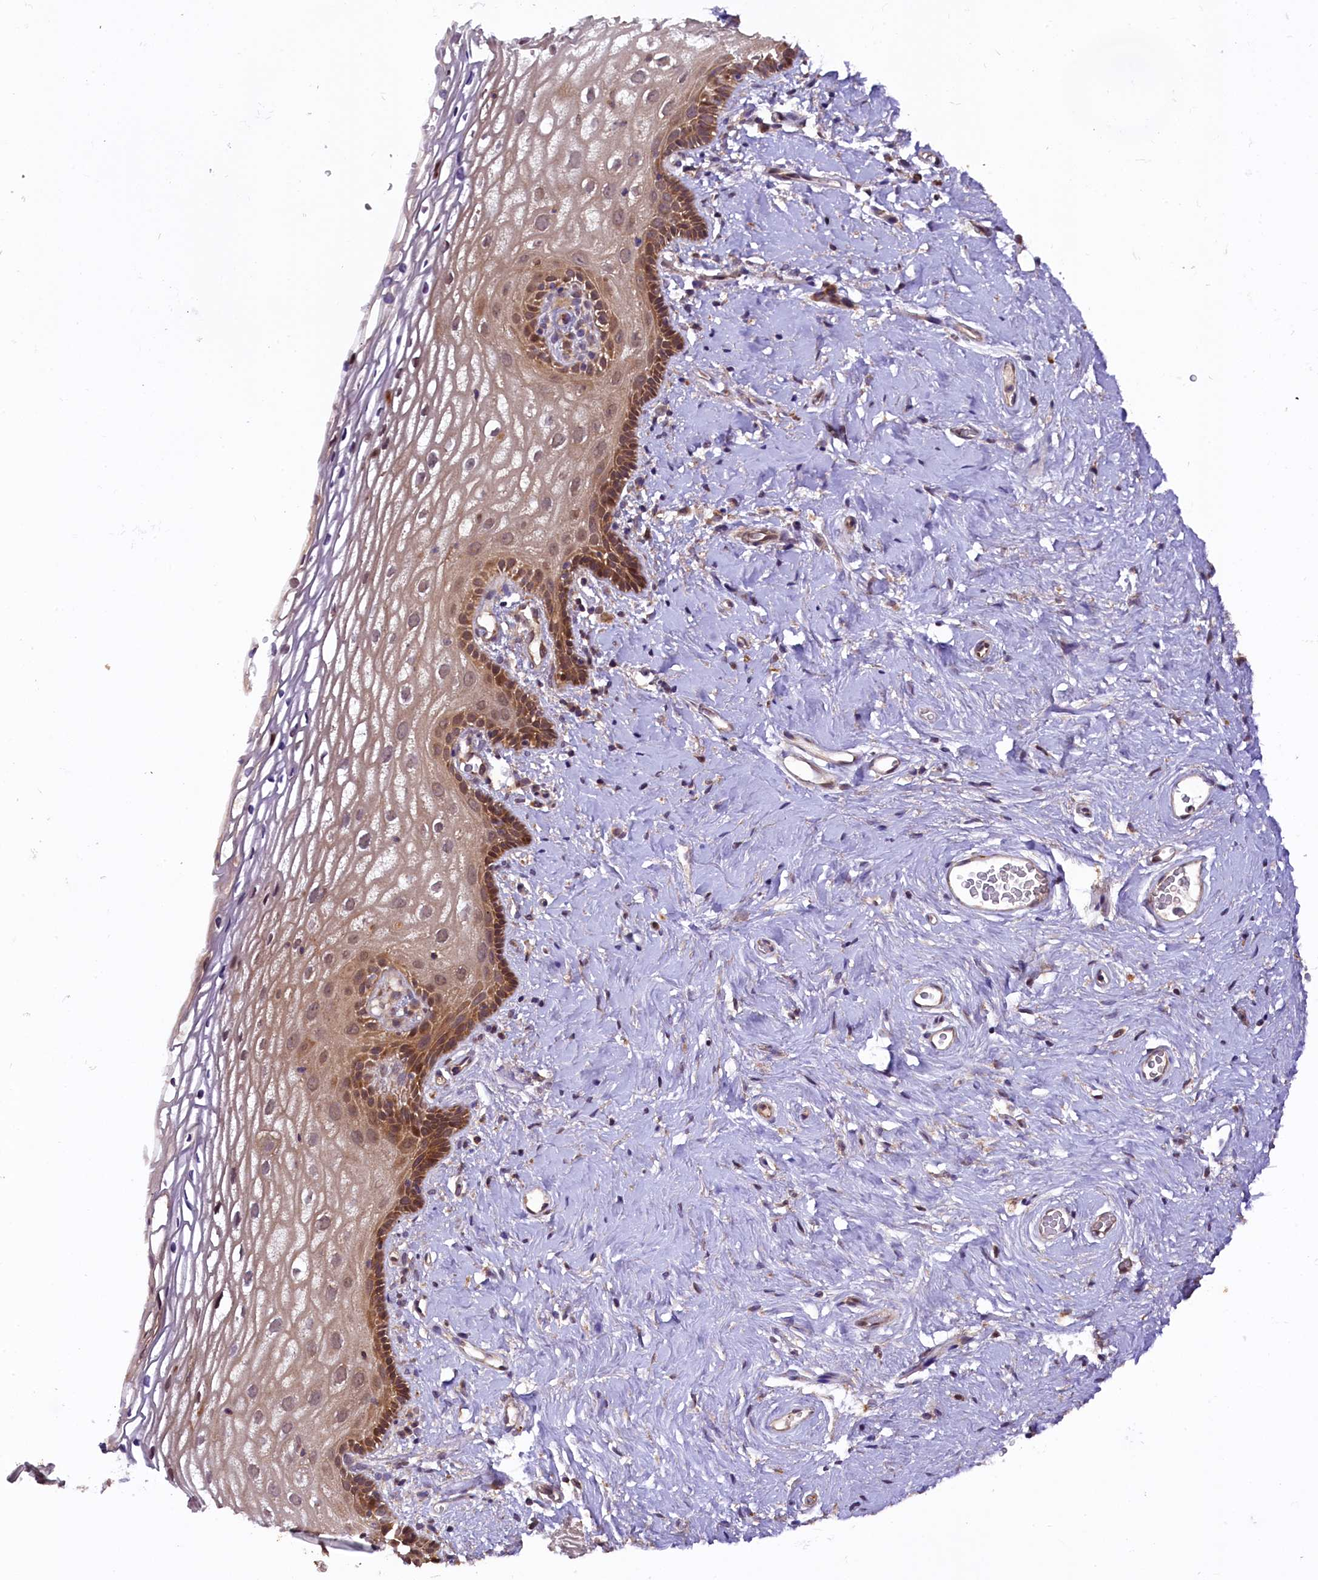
{"staining": {"intensity": "moderate", "quantity": "25%-75%", "location": "cytoplasmic/membranous"}, "tissue": "vagina", "cell_type": "Squamous epithelial cells", "image_type": "normal", "snomed": [{"axis": "morphology", "description": "Normal tissue, NOS"}, {"axis": "morphology", "description": "Adenocarcinoma, NOS"}, {"axis": "topography", "description": "Rectum"}, {"axis": "topography", "description": "Vagina"}], "caption": "A medium amount of moderate cytoplasmic/membranous positivity is identified in approximately 25%-75% of squamous epithelial cells in unremarkable vagina. The protein of interest is shown in brown color, while the nuclei are stained blue.", "gene": "DOHH", "patient": {"sex": "female", "age": 71}}